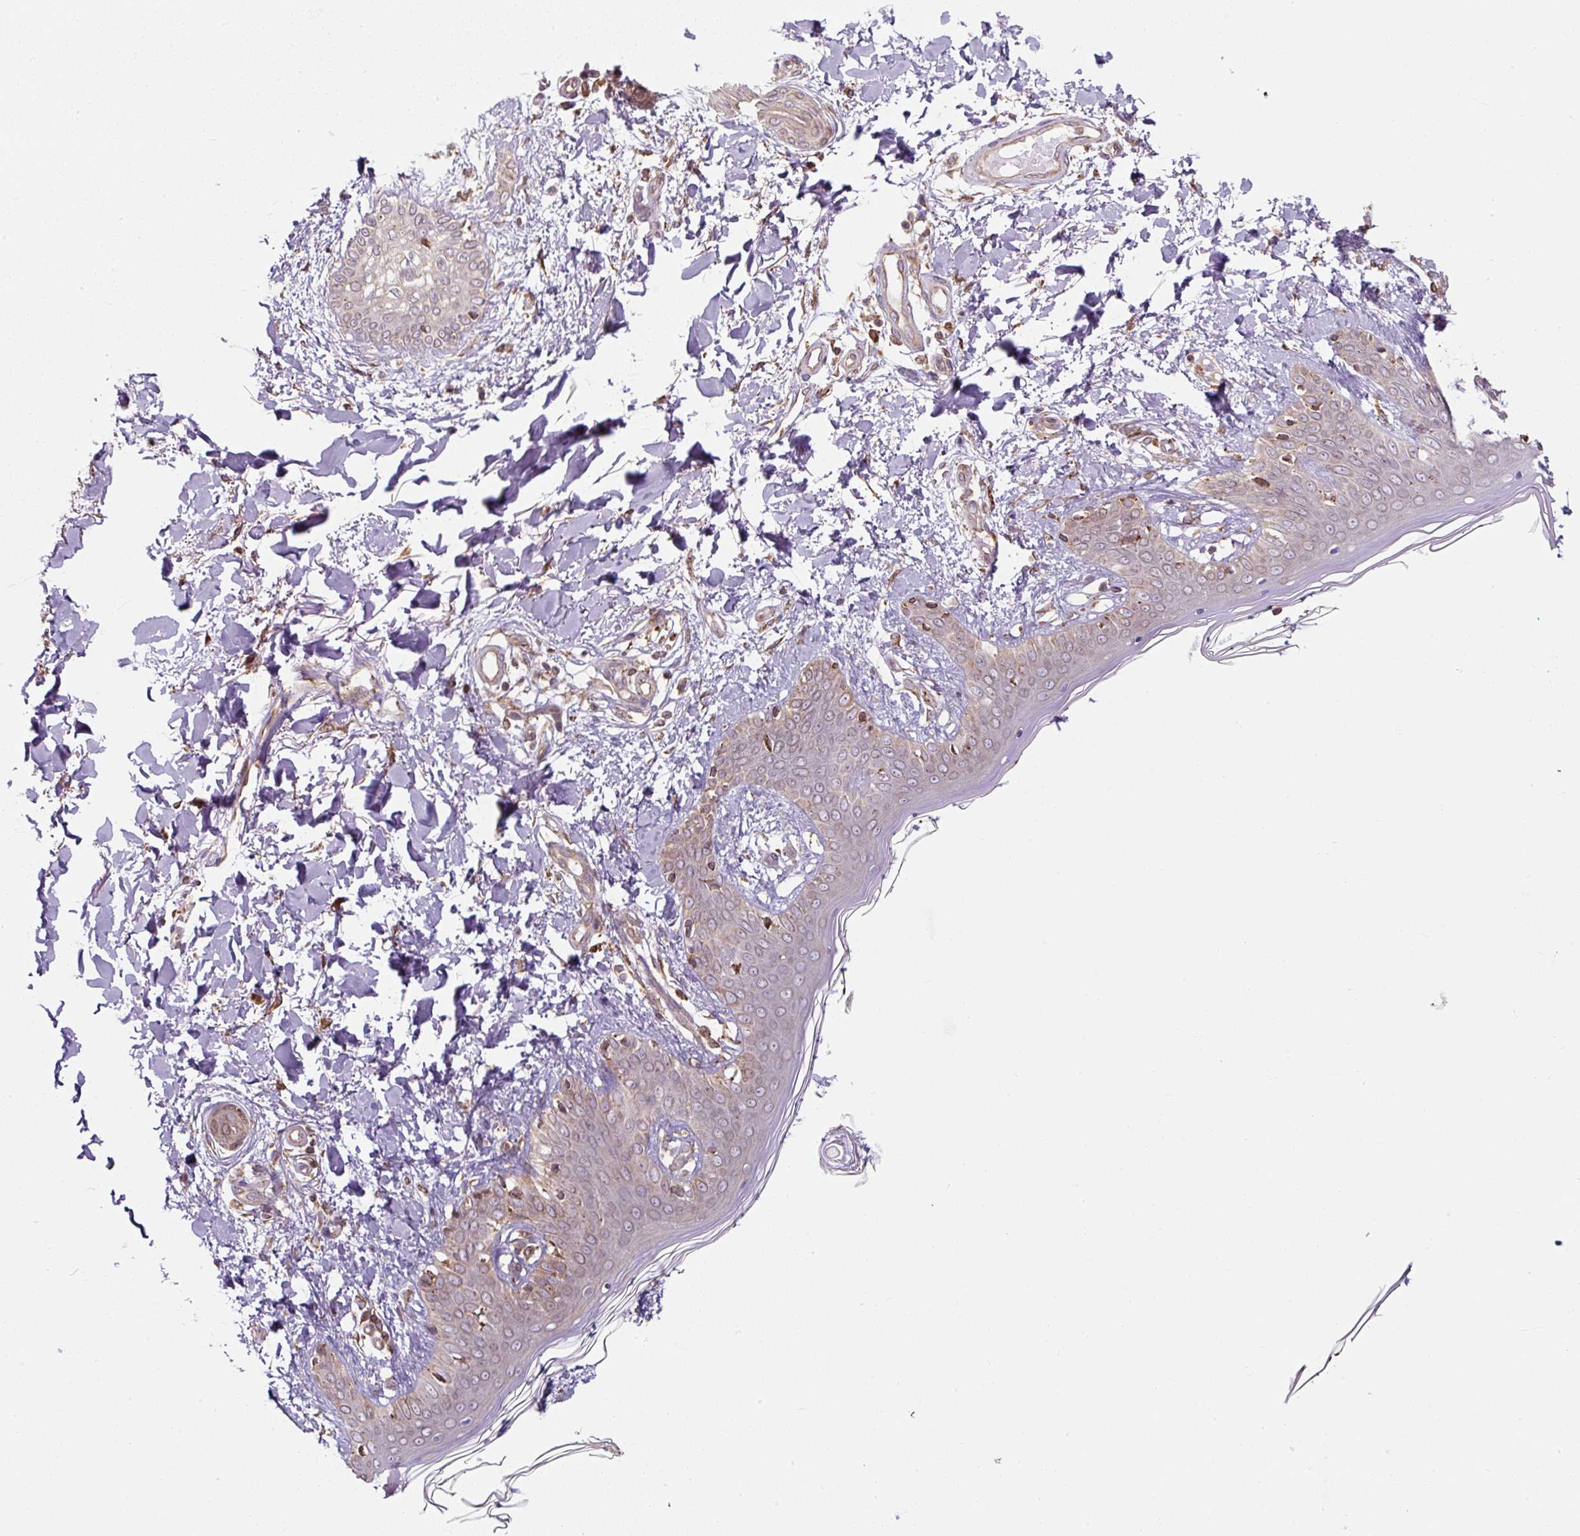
{"staining": {"intensity": "moderate", "quantity": ">75%", "location": "cytoplasmic/membranous"}, "tissue": "skin", "cell_type": "Fibroblasts", "image_type": "normal", "snomed": [{"axis": "morphology", "description": "Normal tissue, NOS"}, {"axis": "topography", "description": "Skin"}], "caption": "Protein staining shows moderate cytoplasmic/membranous positivity in approximately >75% of fibroblasts in unremarkable skin. (IHC, brightfield microscopy, high magnification).", "gene": "PRKCSH", "patient": {"sex": "female", "age": 34}}